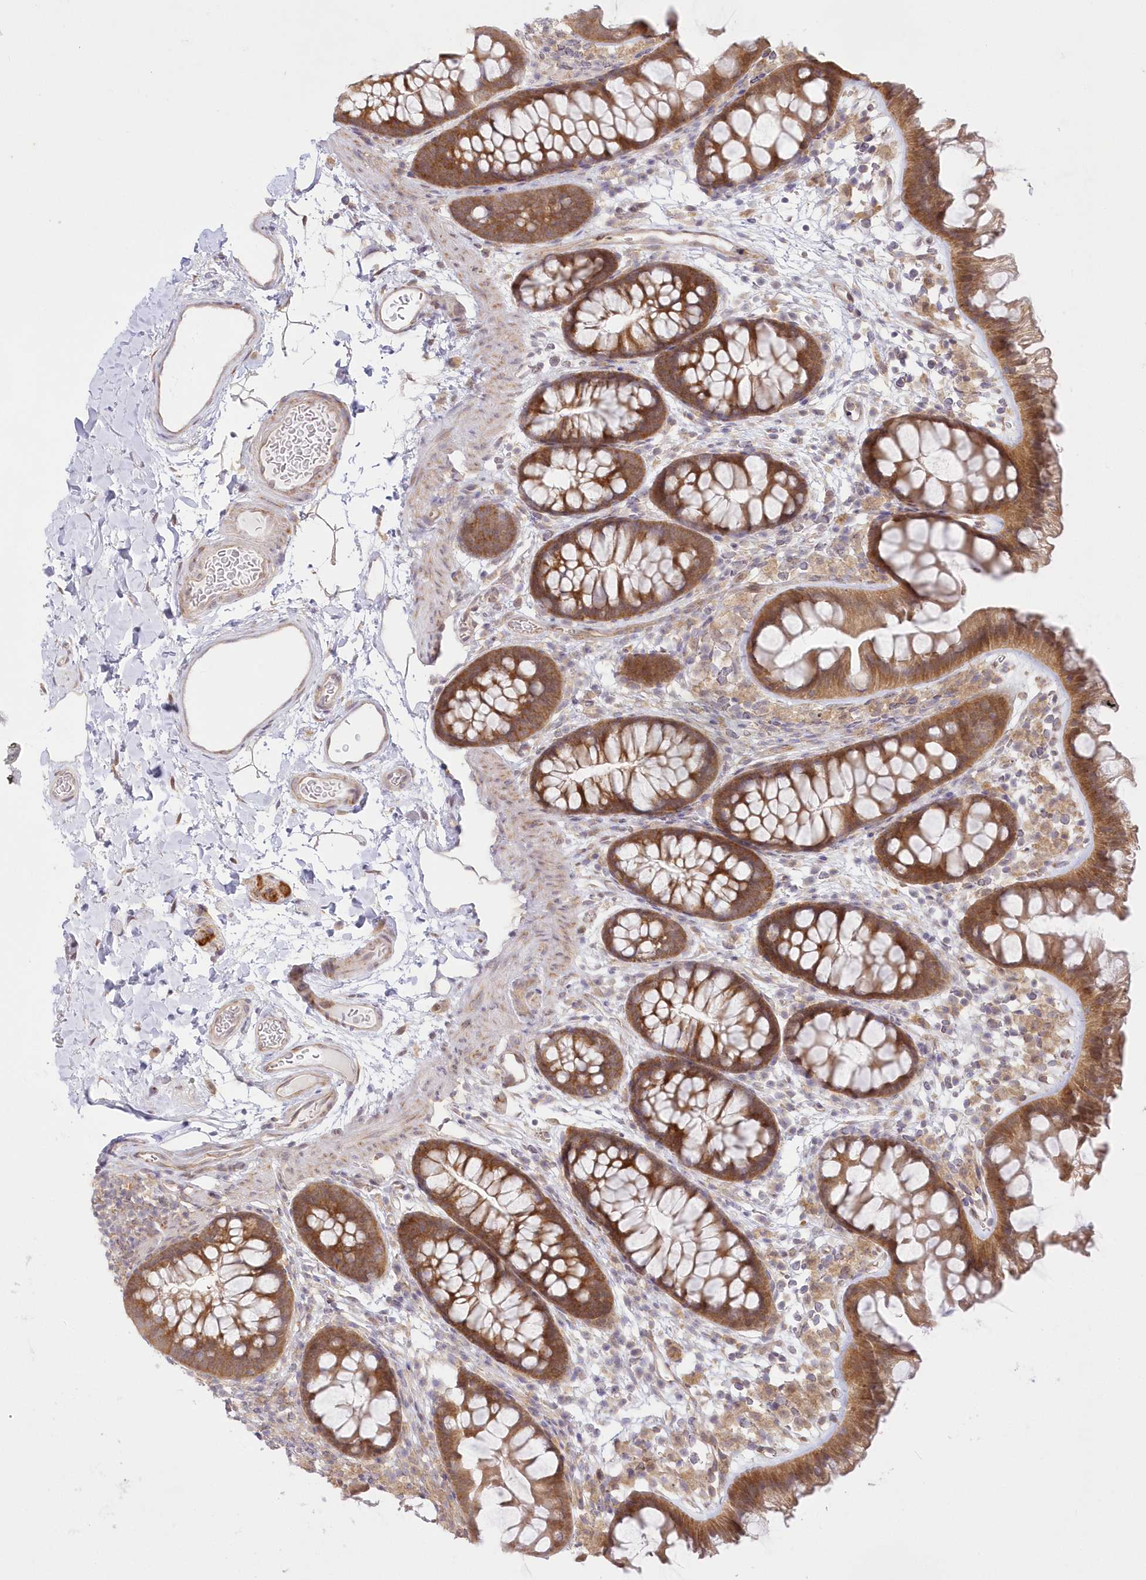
{"staining": {"intensity": "weak", "quantity": ">75%", "location": "cytoplasmic/membranous"}, "tissue": "colon", "cell_type": "Endothelial cells", "image_type": "normal", "snomed": [{"axis": "morphology", "description": "Normal tissue, NOS"}, {"axis": "topography", "description": "Colon"}], "caption": "Endothelial cells show low levels of weak cytoplasmic/membranous expression in approximately >75% of cells in normal human colon. The protein is shown in brown color, while the nuclei are stained blue.", "gene": "RNPEP", "patient": {"sex": "female", "age": 62}}